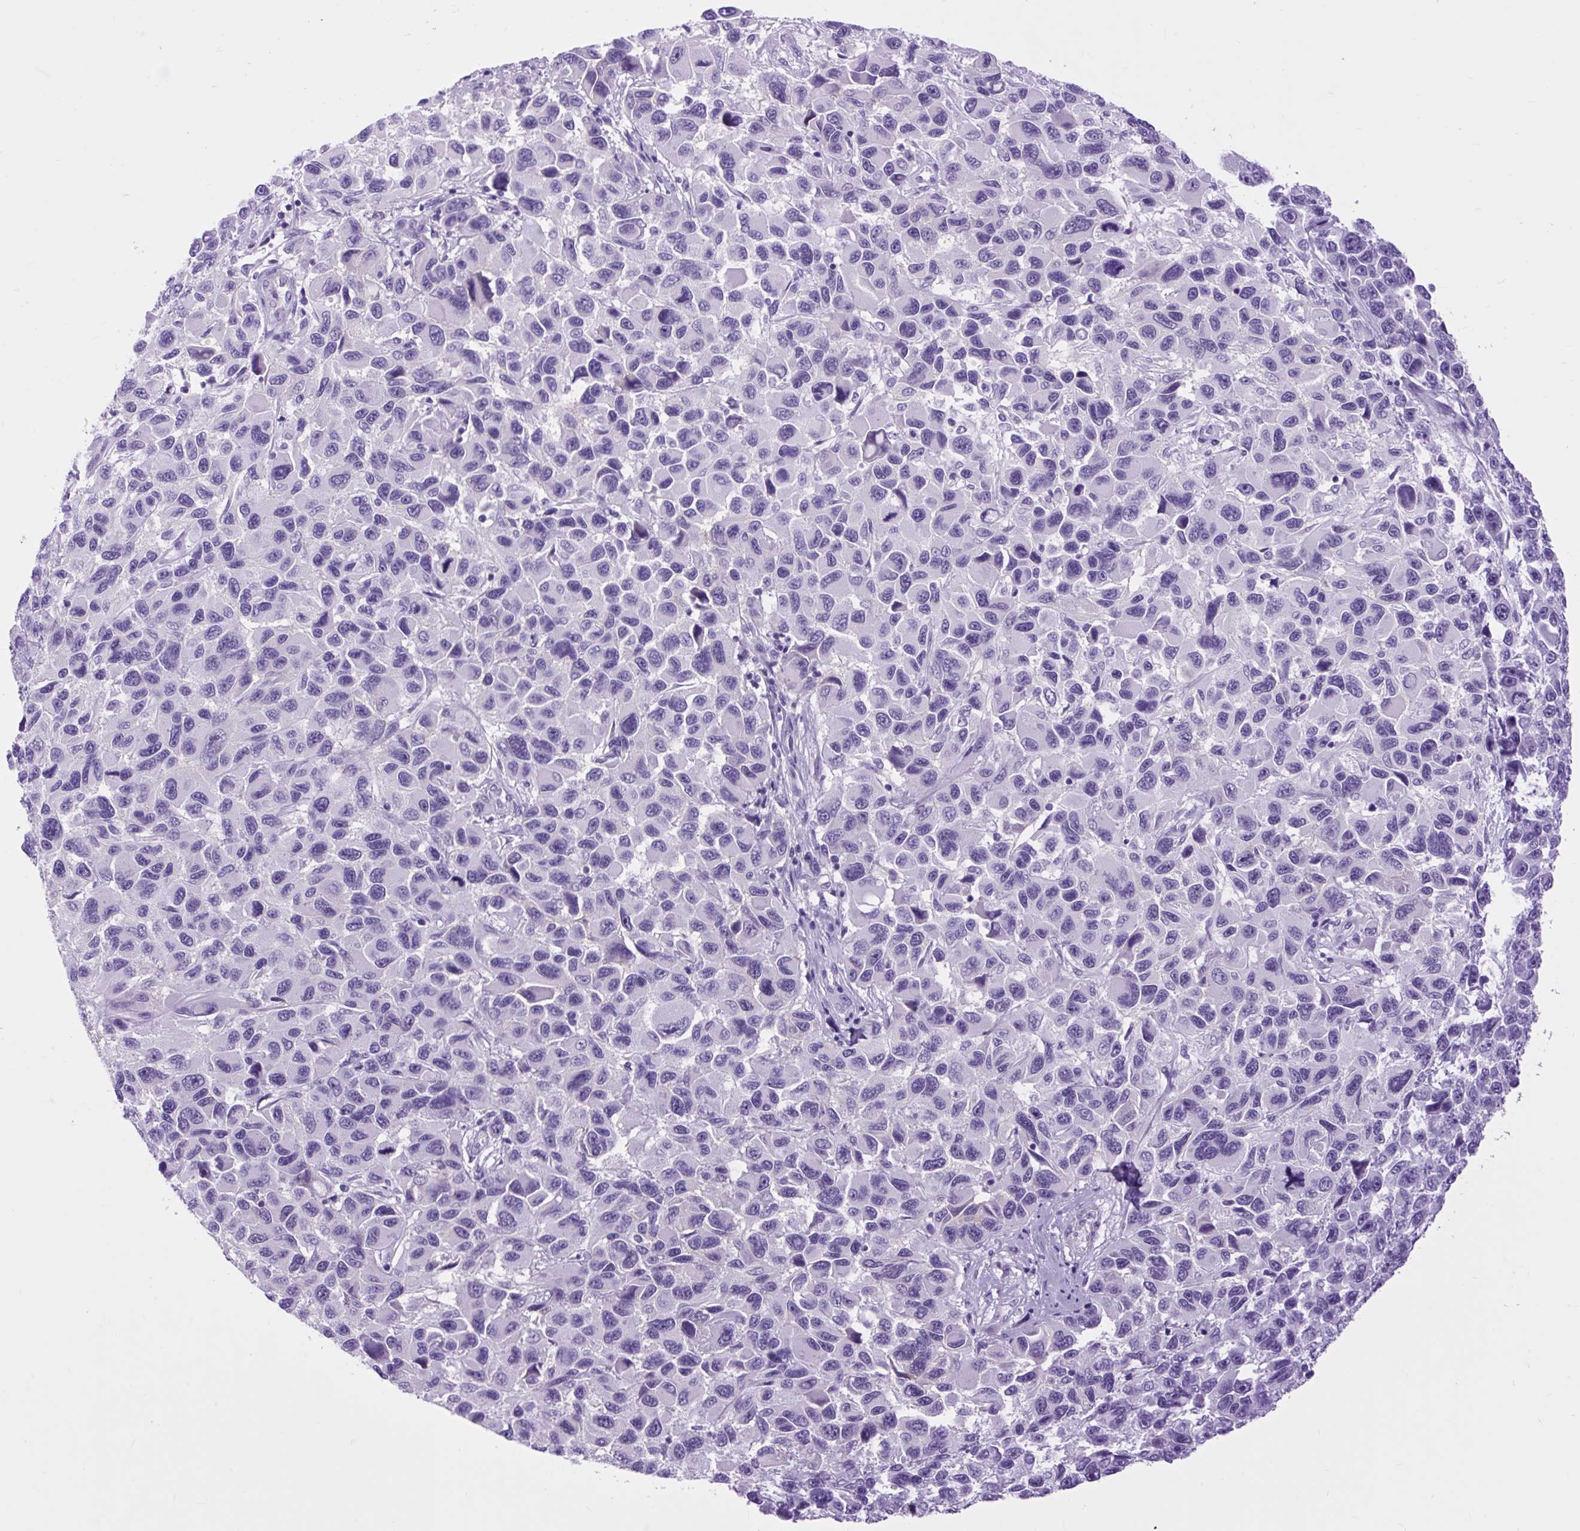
{"staining": {"intensity": "negative", "quantity": "none", "location": "none"}, "tissue": "melanoma", "cell_type": "Tumor cells", "image_type": "cancer", "snomed": [{"axis": "morphology", "description": "Malignant melanoma, NOS"}, {"axis": "topography", "description": "Skin"}], "caption": "Tumor cells are negative for brown protein staining in malignant melanoma.", "gene": "DPP6", "patient": {"sex": "male", "age": 53}}